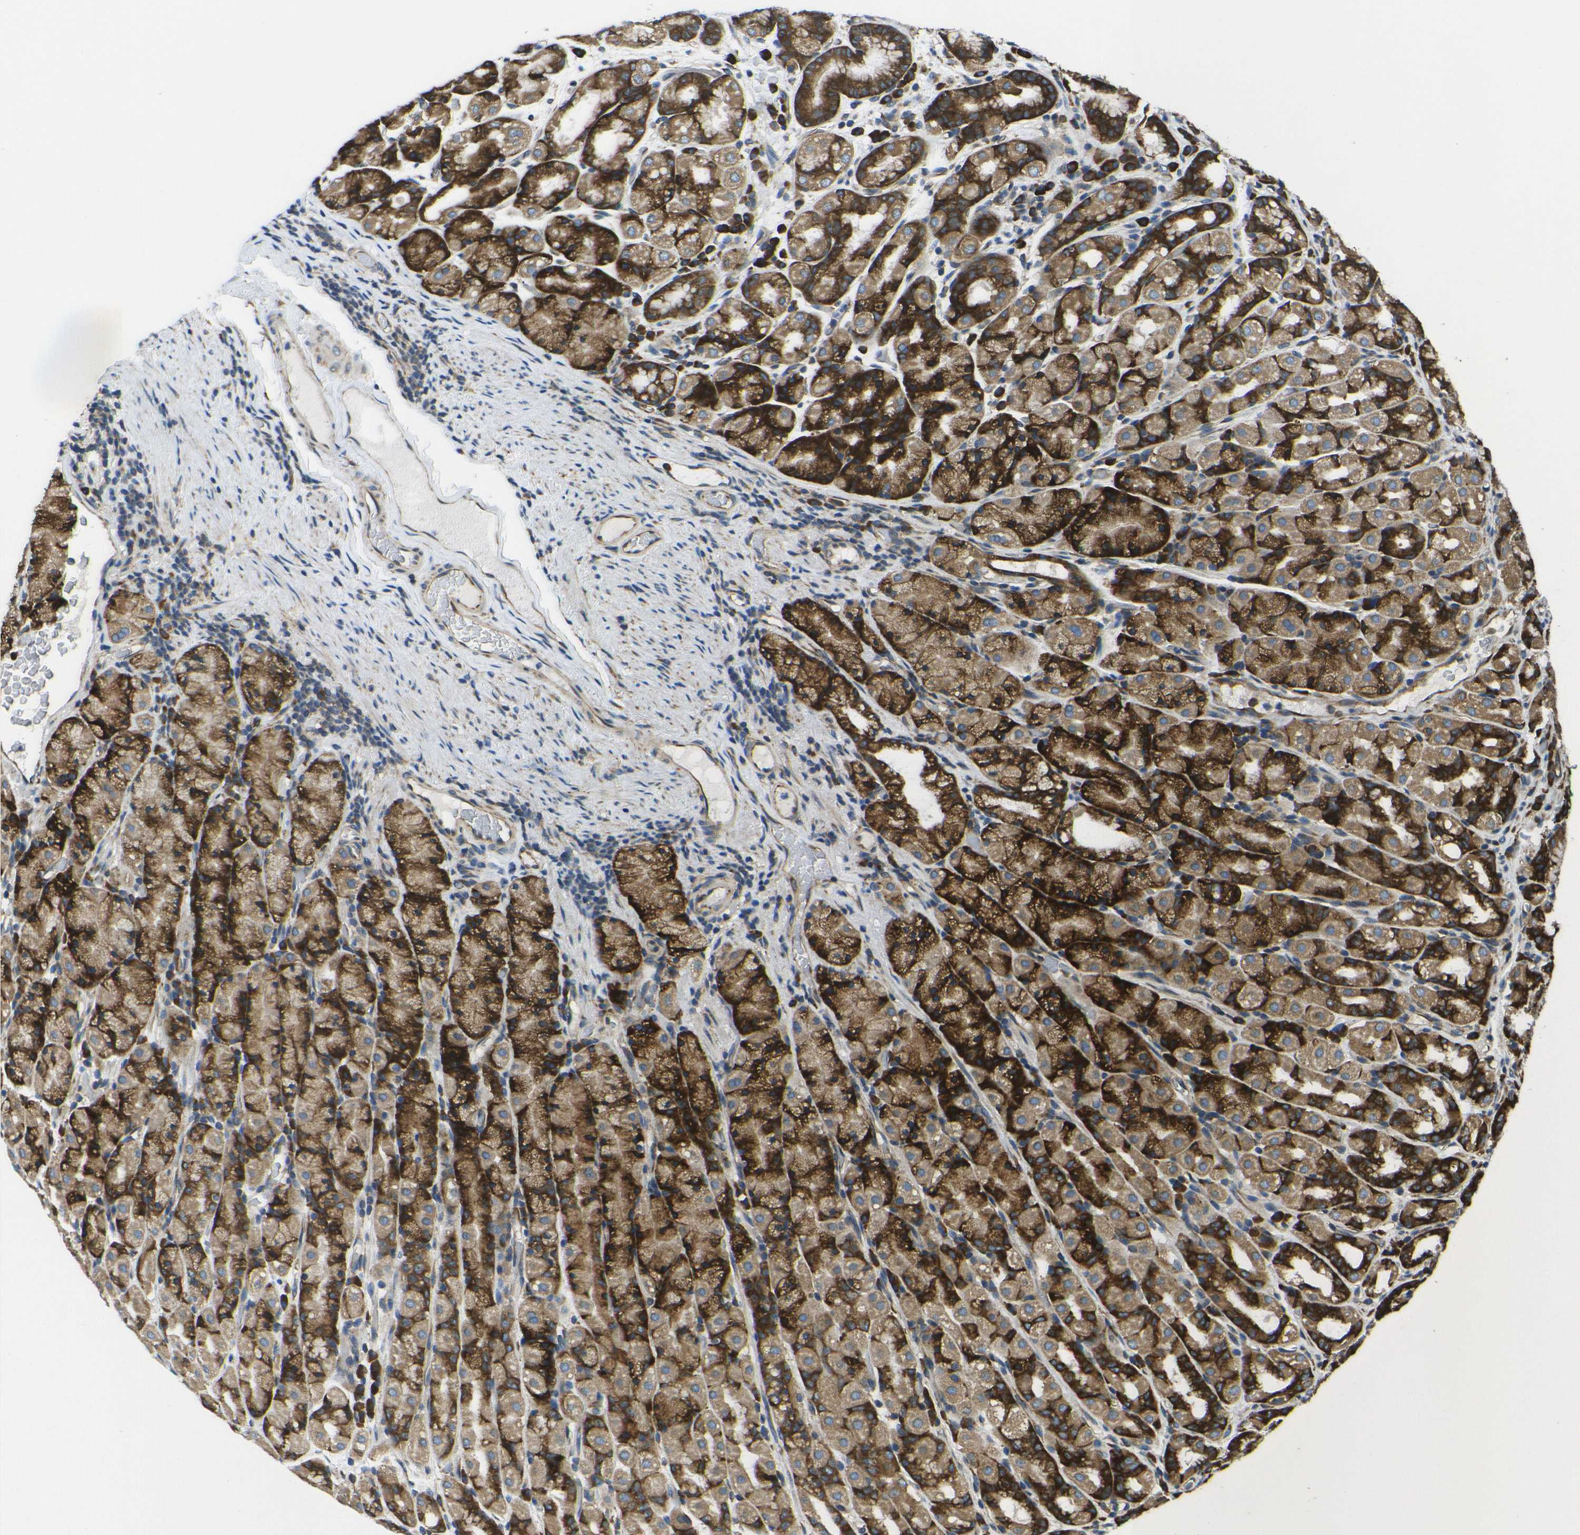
{"staining": {"intensity": "strong", "quantity": ">75%", "location": "cytoplasmic/membranous"}, "tissue": "stomach", "cell_type": "Glandular cells", "image_type": "normal", "snomed": [{"axis": "morphology", "description": "Normal tissue, NOS"}, {"axis": "topography", "description": "Stomach, upper"}], "caption": "There is high levels of strong cytoplasmic/membranous staining in glandular cells of normal stomach, as demonstrated by immunohistochemical staining (brown color).", "gene": "RPSA", "patient": {"sex": "male", "age": 68}}